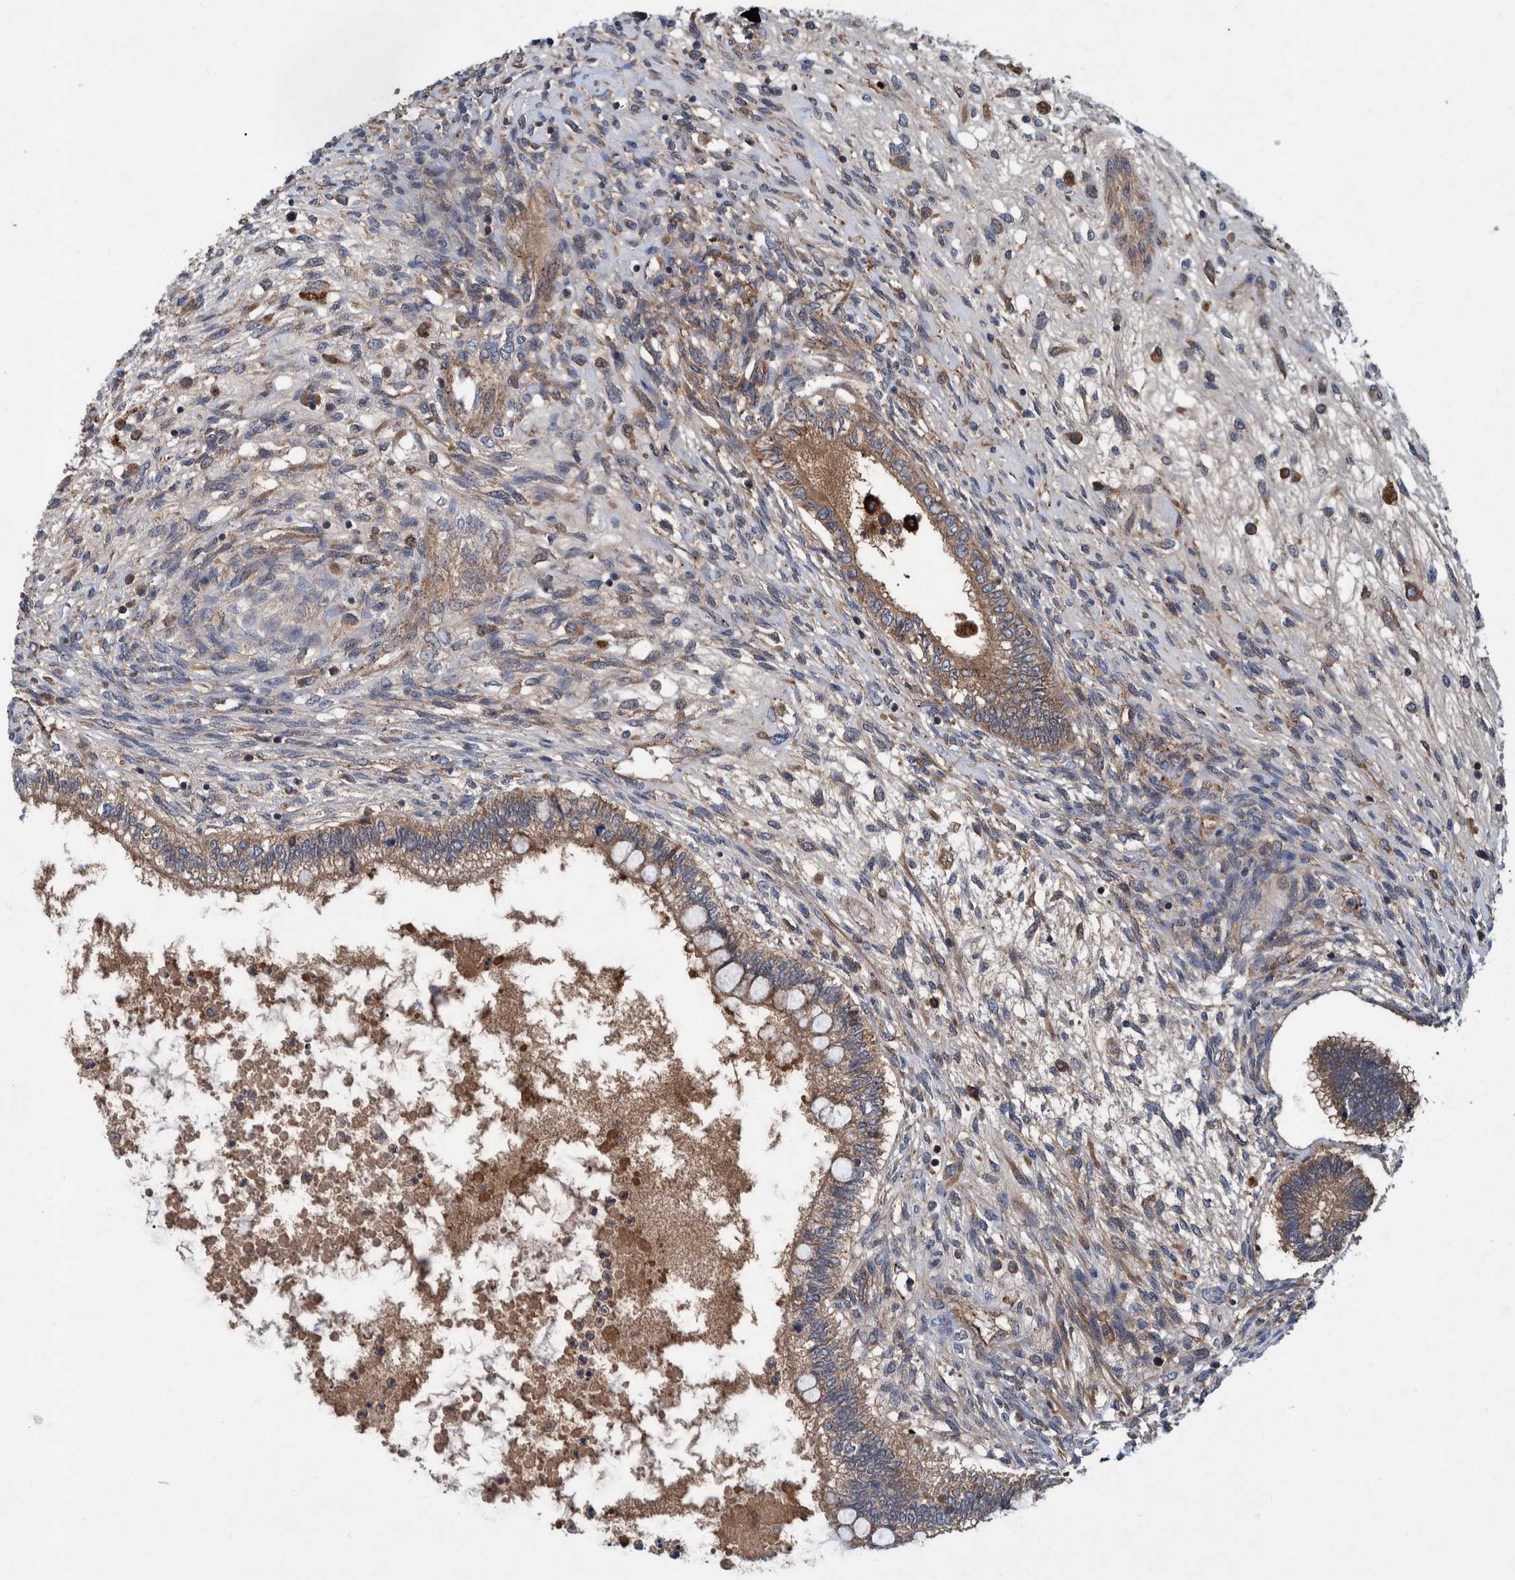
{"staining": {"intensity": "moderate", "quantity": ">75%", "location": "cytoplasmic/membranous"}, "tissue": "testis cancer", "cell_type": "Tumor cells", "image_type": "cancer", "snomed": [{"axis": "morphology", "description": "Seminoma, NOS"}, {"axis": "topography", "description": "Testis"}], "caption": "Protein staining demonstrates moderate cytoplasmic/membranous expression in approximately >75% of tumor cells in testis seminoma. Nuclei are stained in blue.", "gene": "ITIH3", "patient": {"sex": "male", "age": 28}}